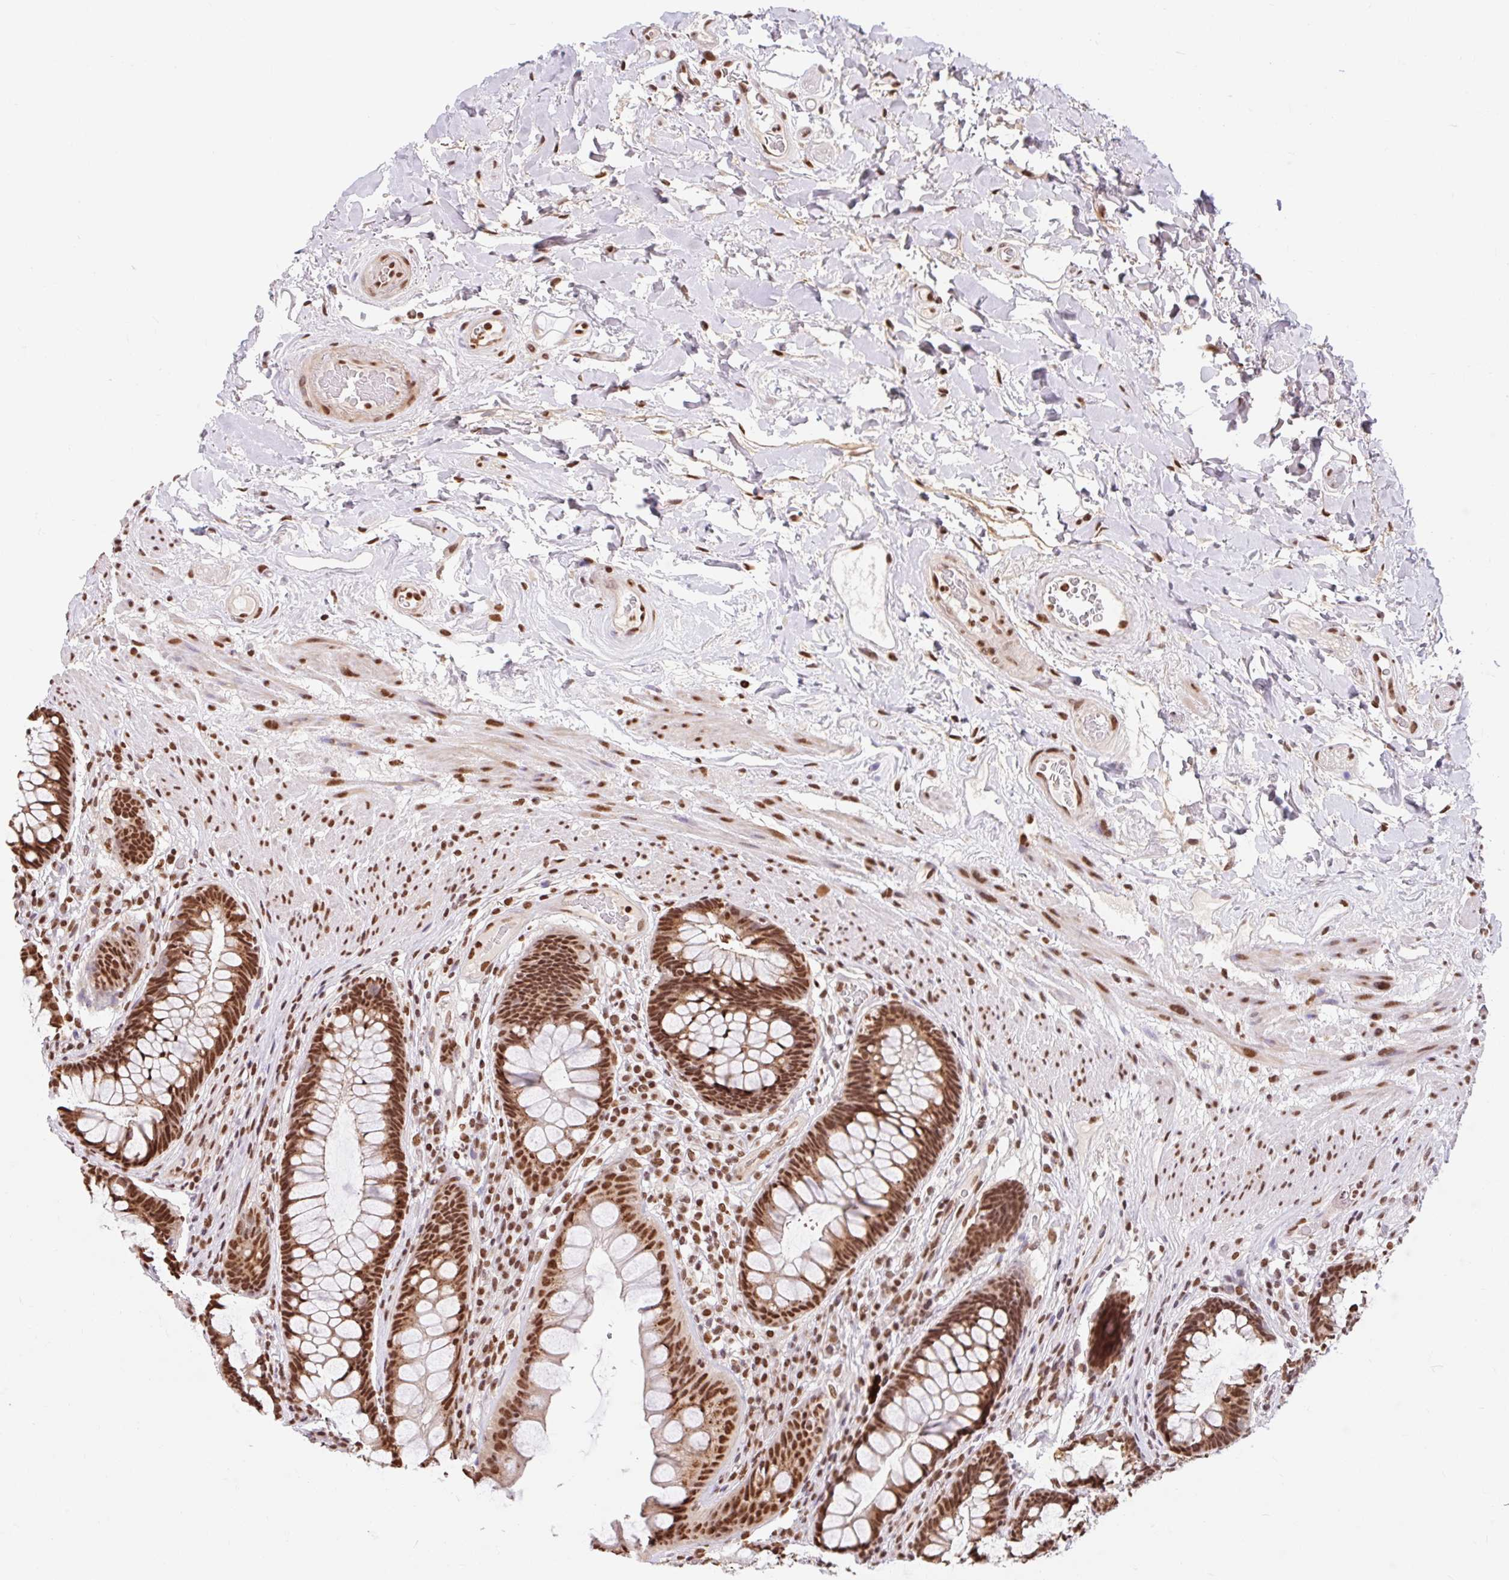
{"staining": {"intensity": "strong", "quantity": ">75%", "location": "nuclear"}, "tissue": "rectum", "cell_type": "Glandular cells", "image_type": "normal", "snomed": [{"axis": "morphology", "description": "Normal tissue, NOS"}, {"axis": "topography", "description": "Rectum"}], "caption": "Strong nuclear protein expression is appreciated in about >75% of glandular cells in rectum. (Stains: DAB in brown, nuclei in blue, Microscopy: brightfield microscopy at high magnification).", "gene": "BICRA", "patient": {"sex": "male", "age": 74}}